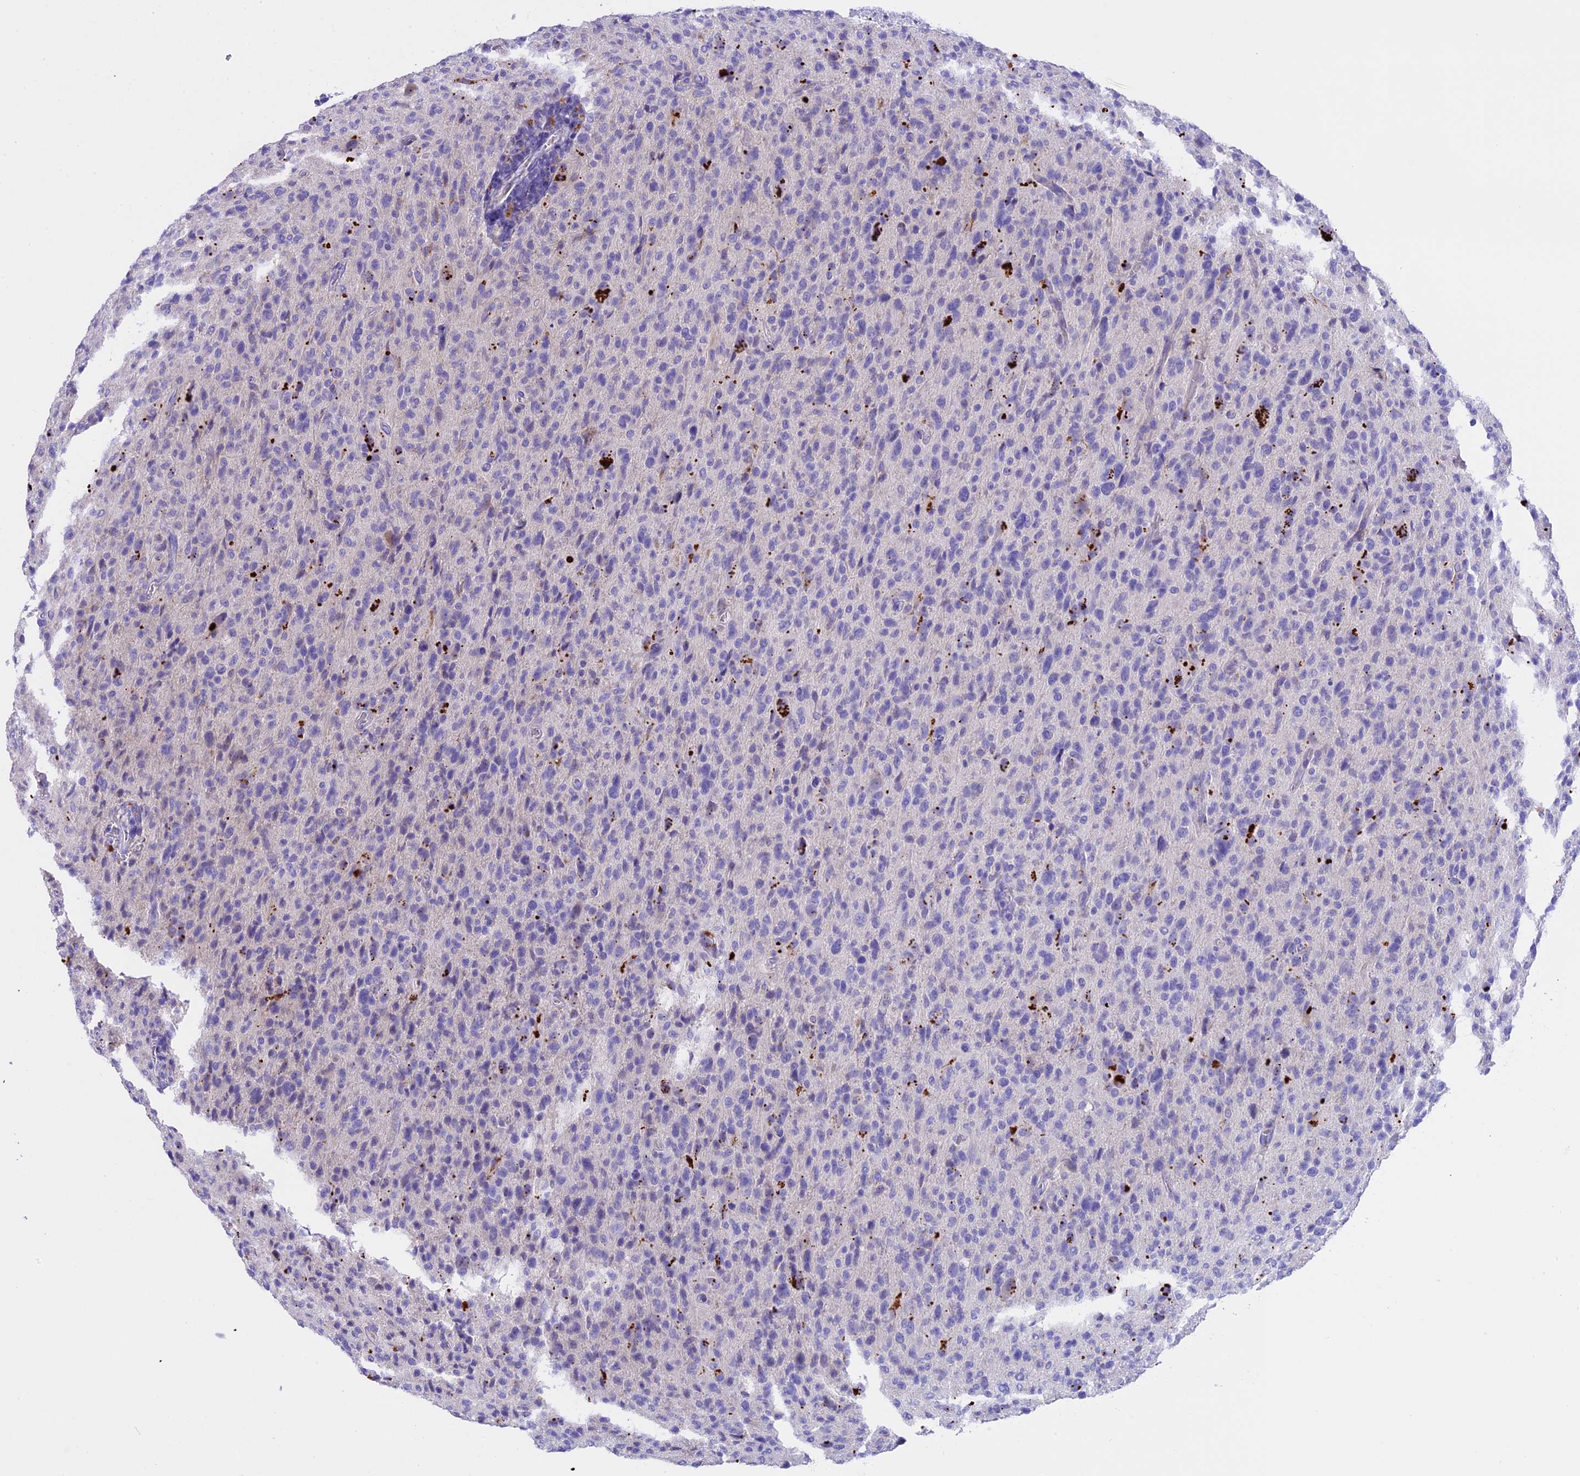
{"staining": {"intensity": "negative", "quantity": "none", "location": "none"}, "tissue": "glioma", "cell_type": "Tumor cells", "image_type": "cancer", "snomed": [{"axis": "morphology", "description": "Glioma, malignant, High grade"}, {"axis": "topography", "description": "Brain"}], "caption": "Tumor cells are negative for brown protein staining in malignant glioma (high-grade).", "gene": "LYPD6", "patient": {"sex": "female", "age": 57}}